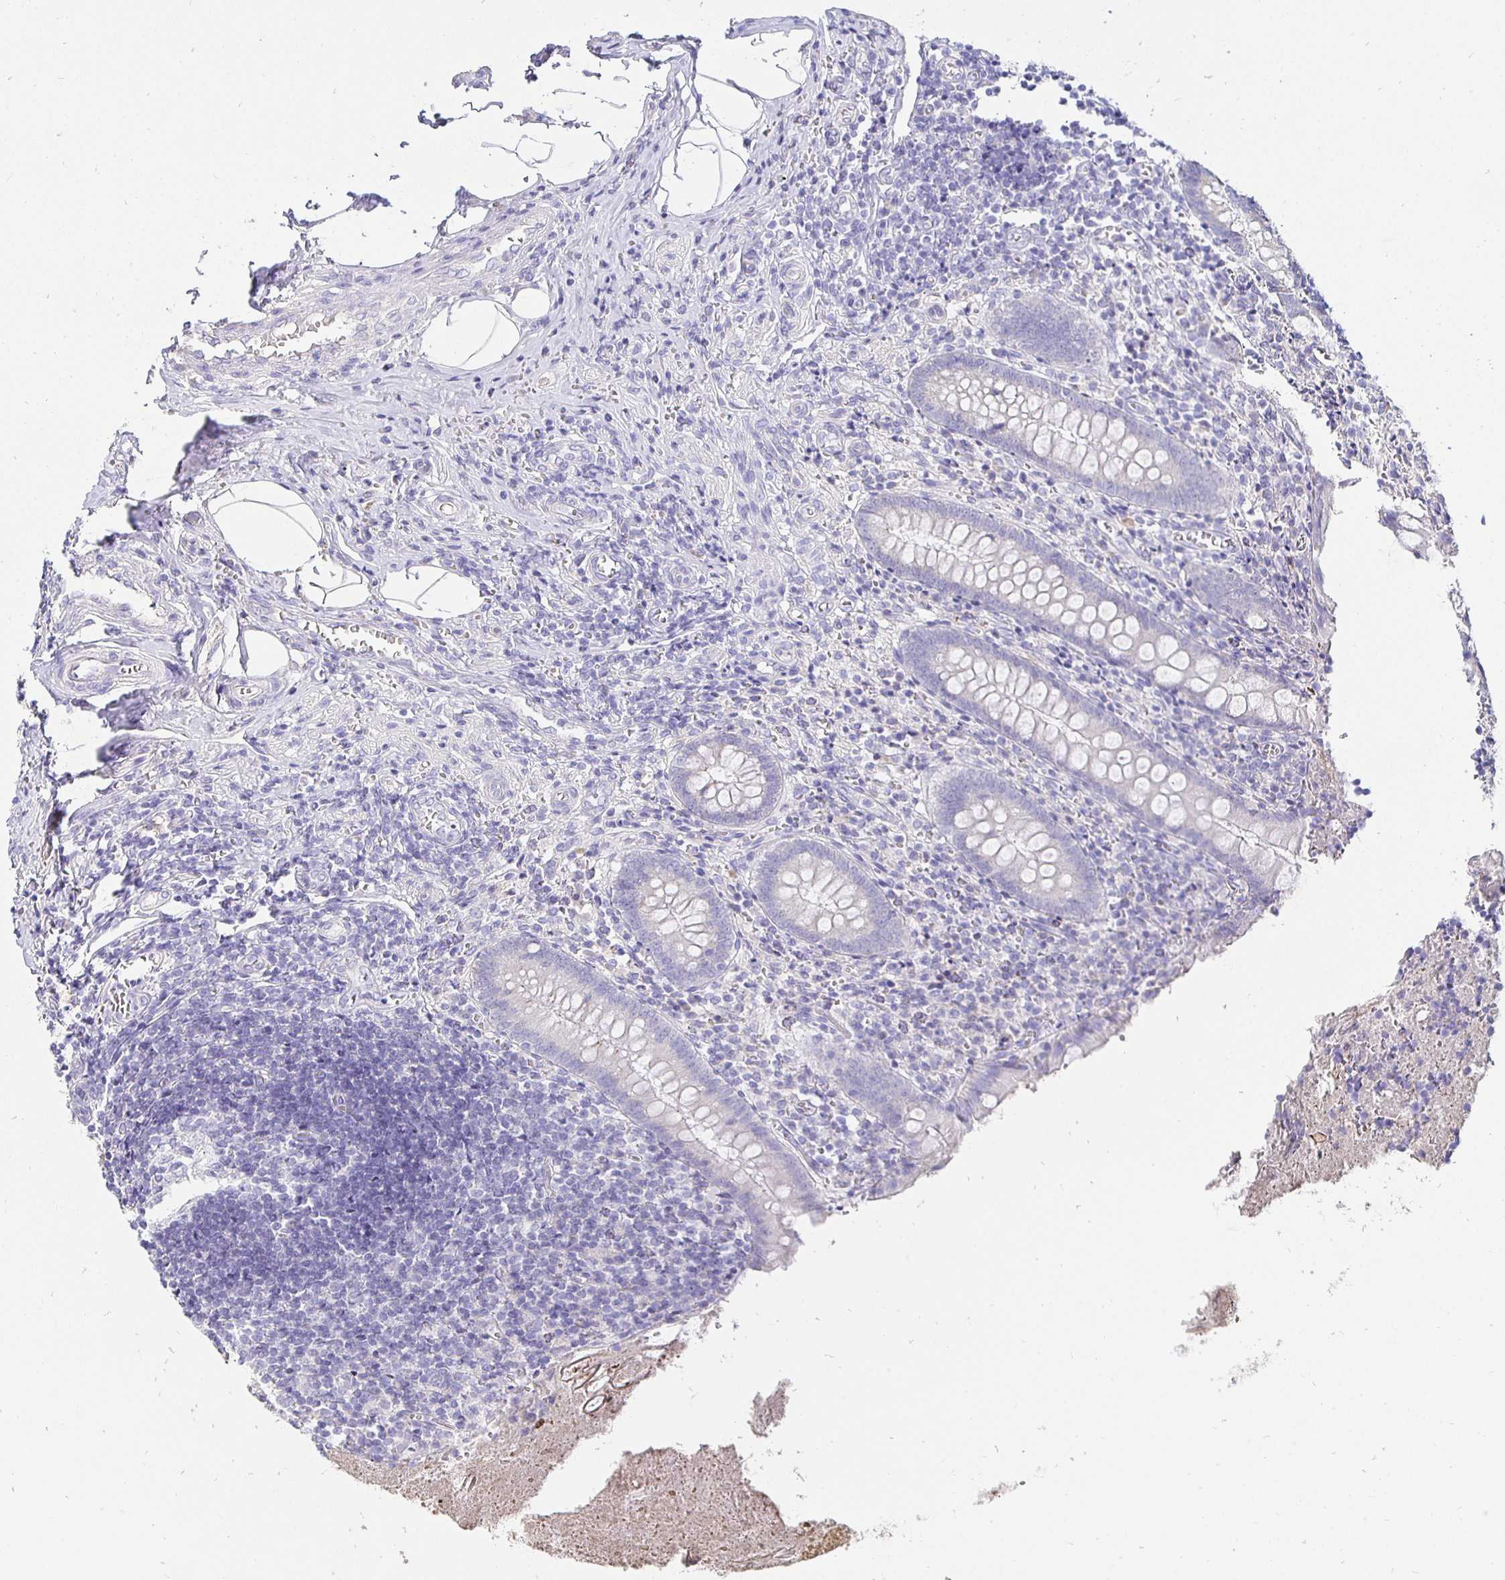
{"staining": {"intensity": "negative", "quantity": "none", "location": "none"}, "tissue": "appendix", "cell_type": "Glandular cells", "image_type": "normal", "snomed": [{"axis": "morphology", "description": "Normal tissue, NOS"}, {"axis": "topography", "description": "Appendix"}], "caption": "This is an immunohistochemistry image of benign appendix. There is no positivity in glandular cells.", "gene": "UMOD", "patient": {"sex": "female", "age": 17}}